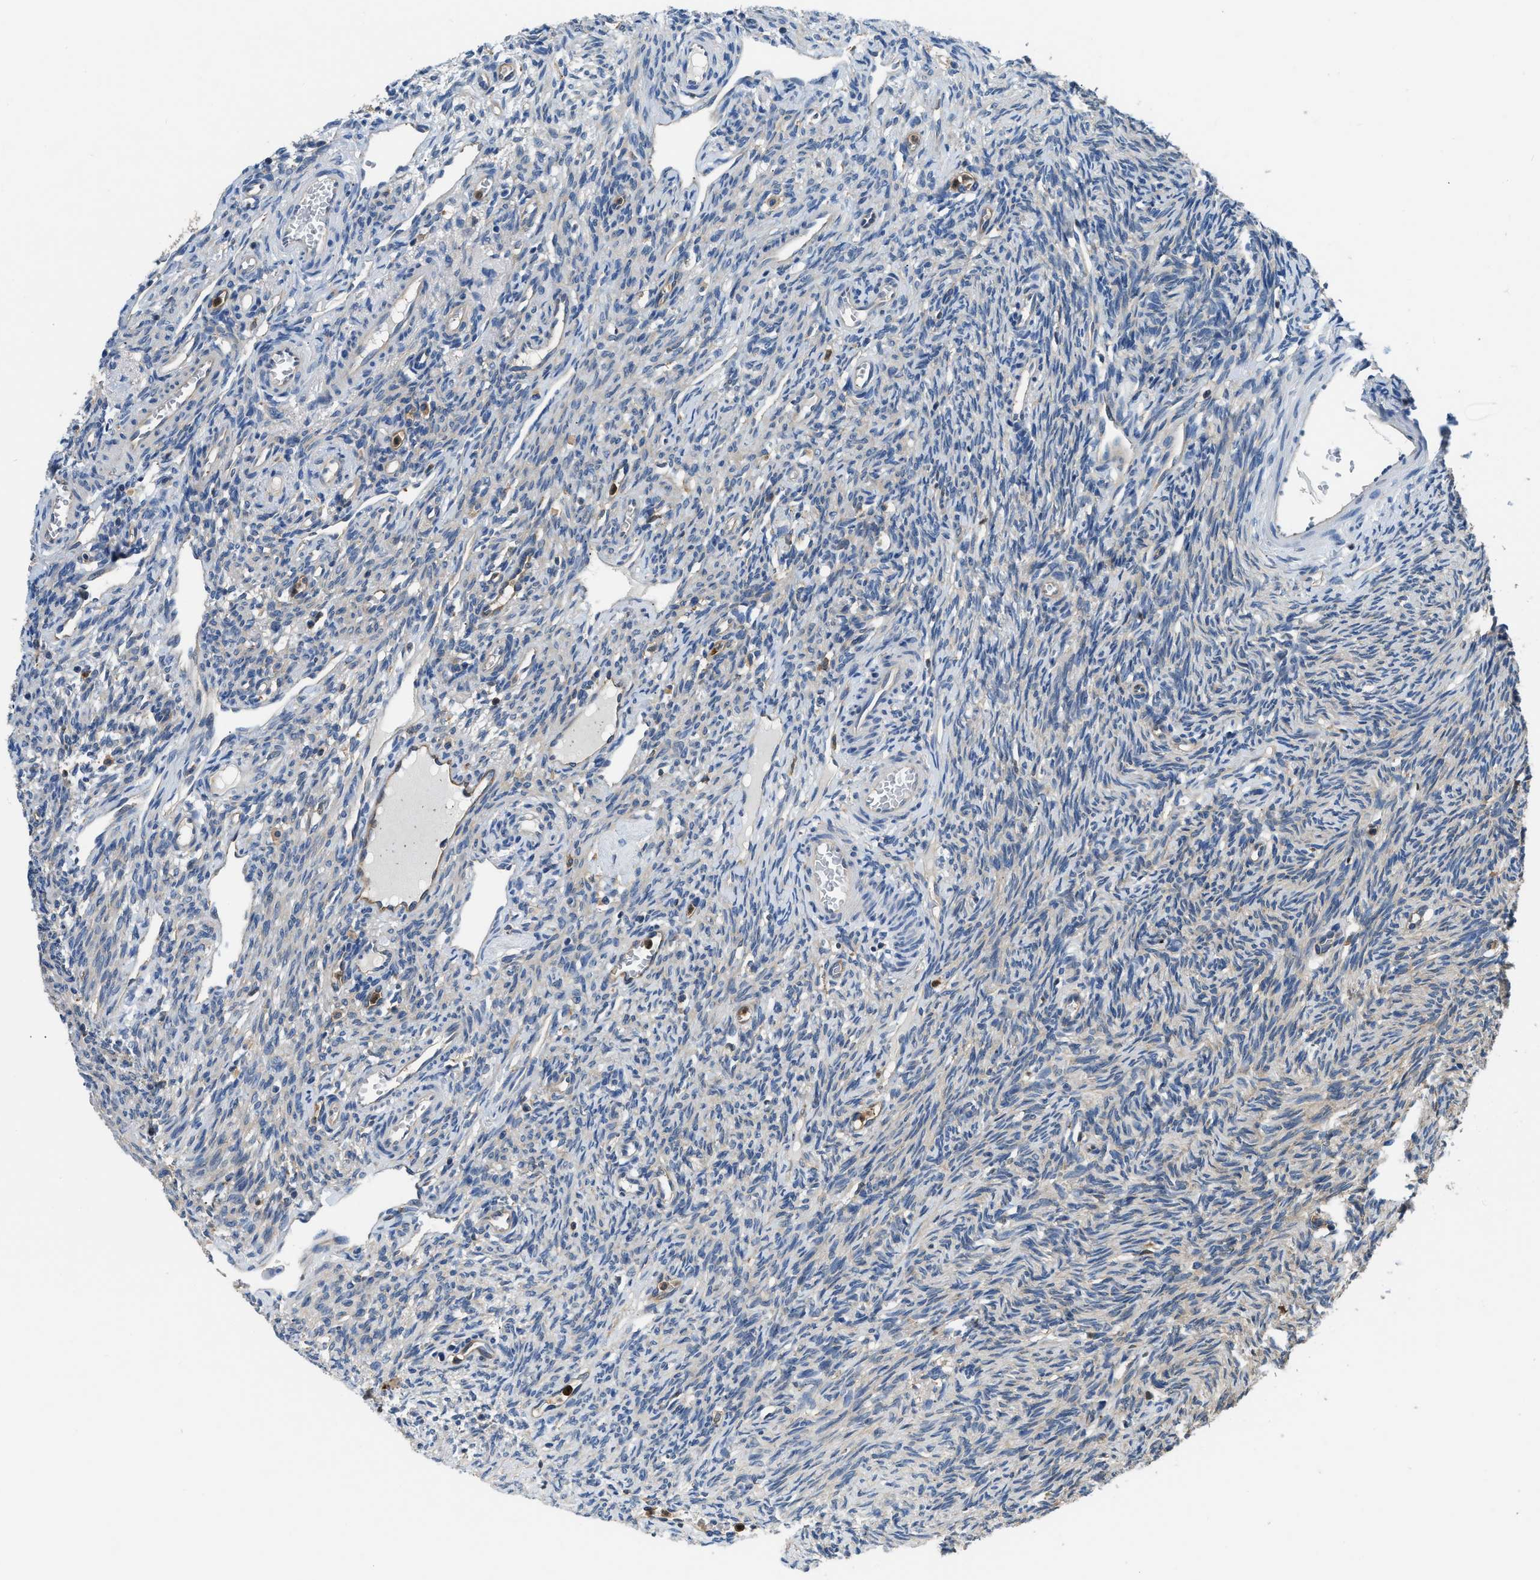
{"staining": {"intensity": "negative", "quantity": "none", "location": "none"}, "tissue": "ovary", "cell_type": "Follicle cells", "image_type": "normal", "snomed": [{"axis": "morphology", "description": "Normal tissue, NOS"}, {"axis": "topography", "description": "Ovary"}], "caption": "An immunohistochemistry (IHC) image of benign ovary is shown. There is no staining in follicle cells of ovary. (DAB immunohistochemistry visualized using brightfield microscopy, high magnification).", "gene": "PKM", "patient": {"sex": "female", "age": 33}}